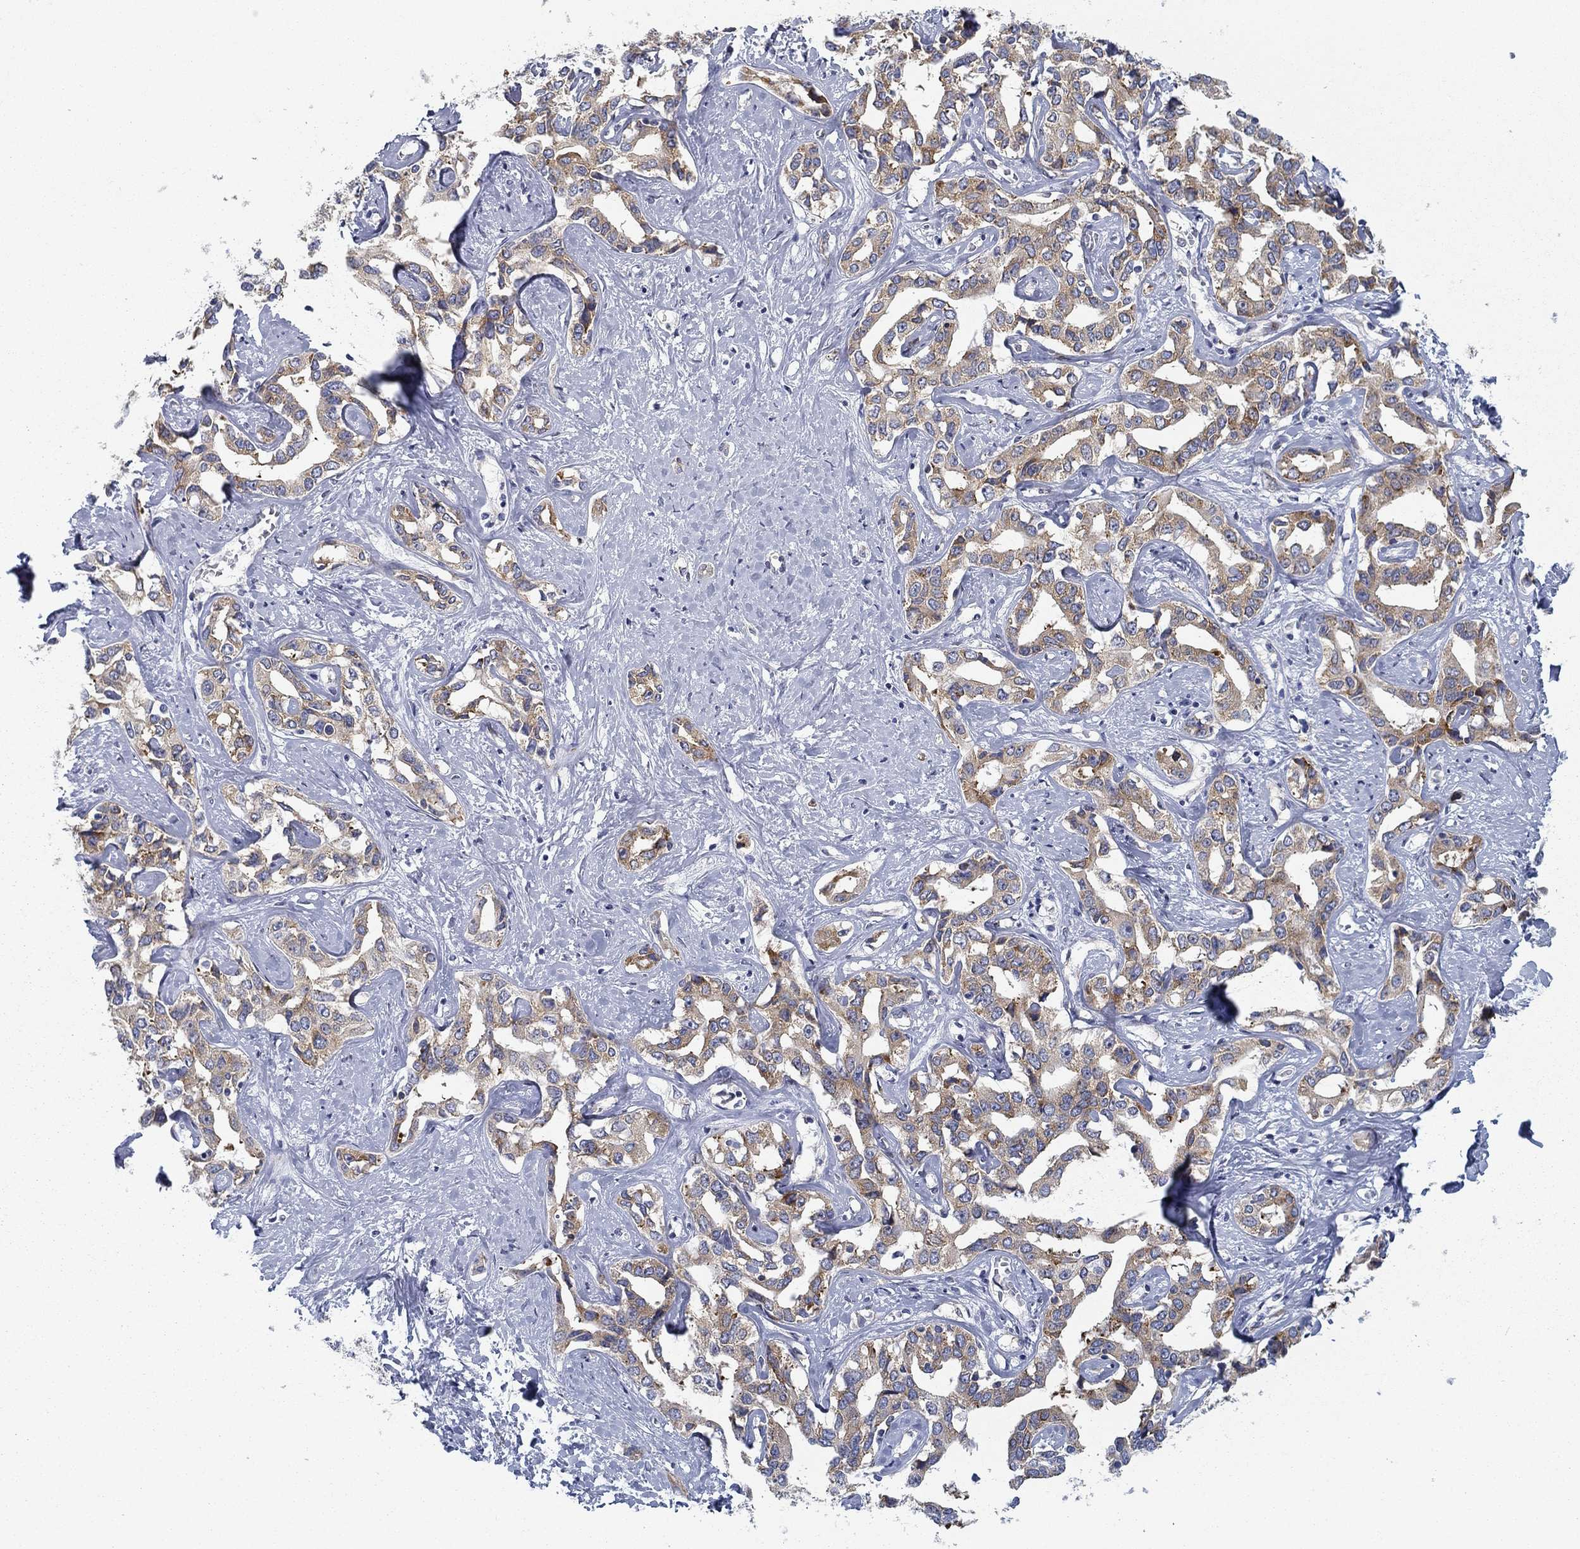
{"staining": {"intensity": "moderate", "quantity": ">75%", "location": "cytoplasmic/membranous"}, "tissue": "liver cancer", "cell_type": "Tumor cells", "image_type": "cancer", "snomed": [{"axis": "morphology", "description": "Cholangiocarcinoma"}, {"axis": "topography", "description": "Liver"}], "caption": "Cholangiocarcinoma (liver) stained with a protein marker shows moderate staining in tumor cells.", "gene": "FXR1", "patient": {"sex": "male", "age": 59}}